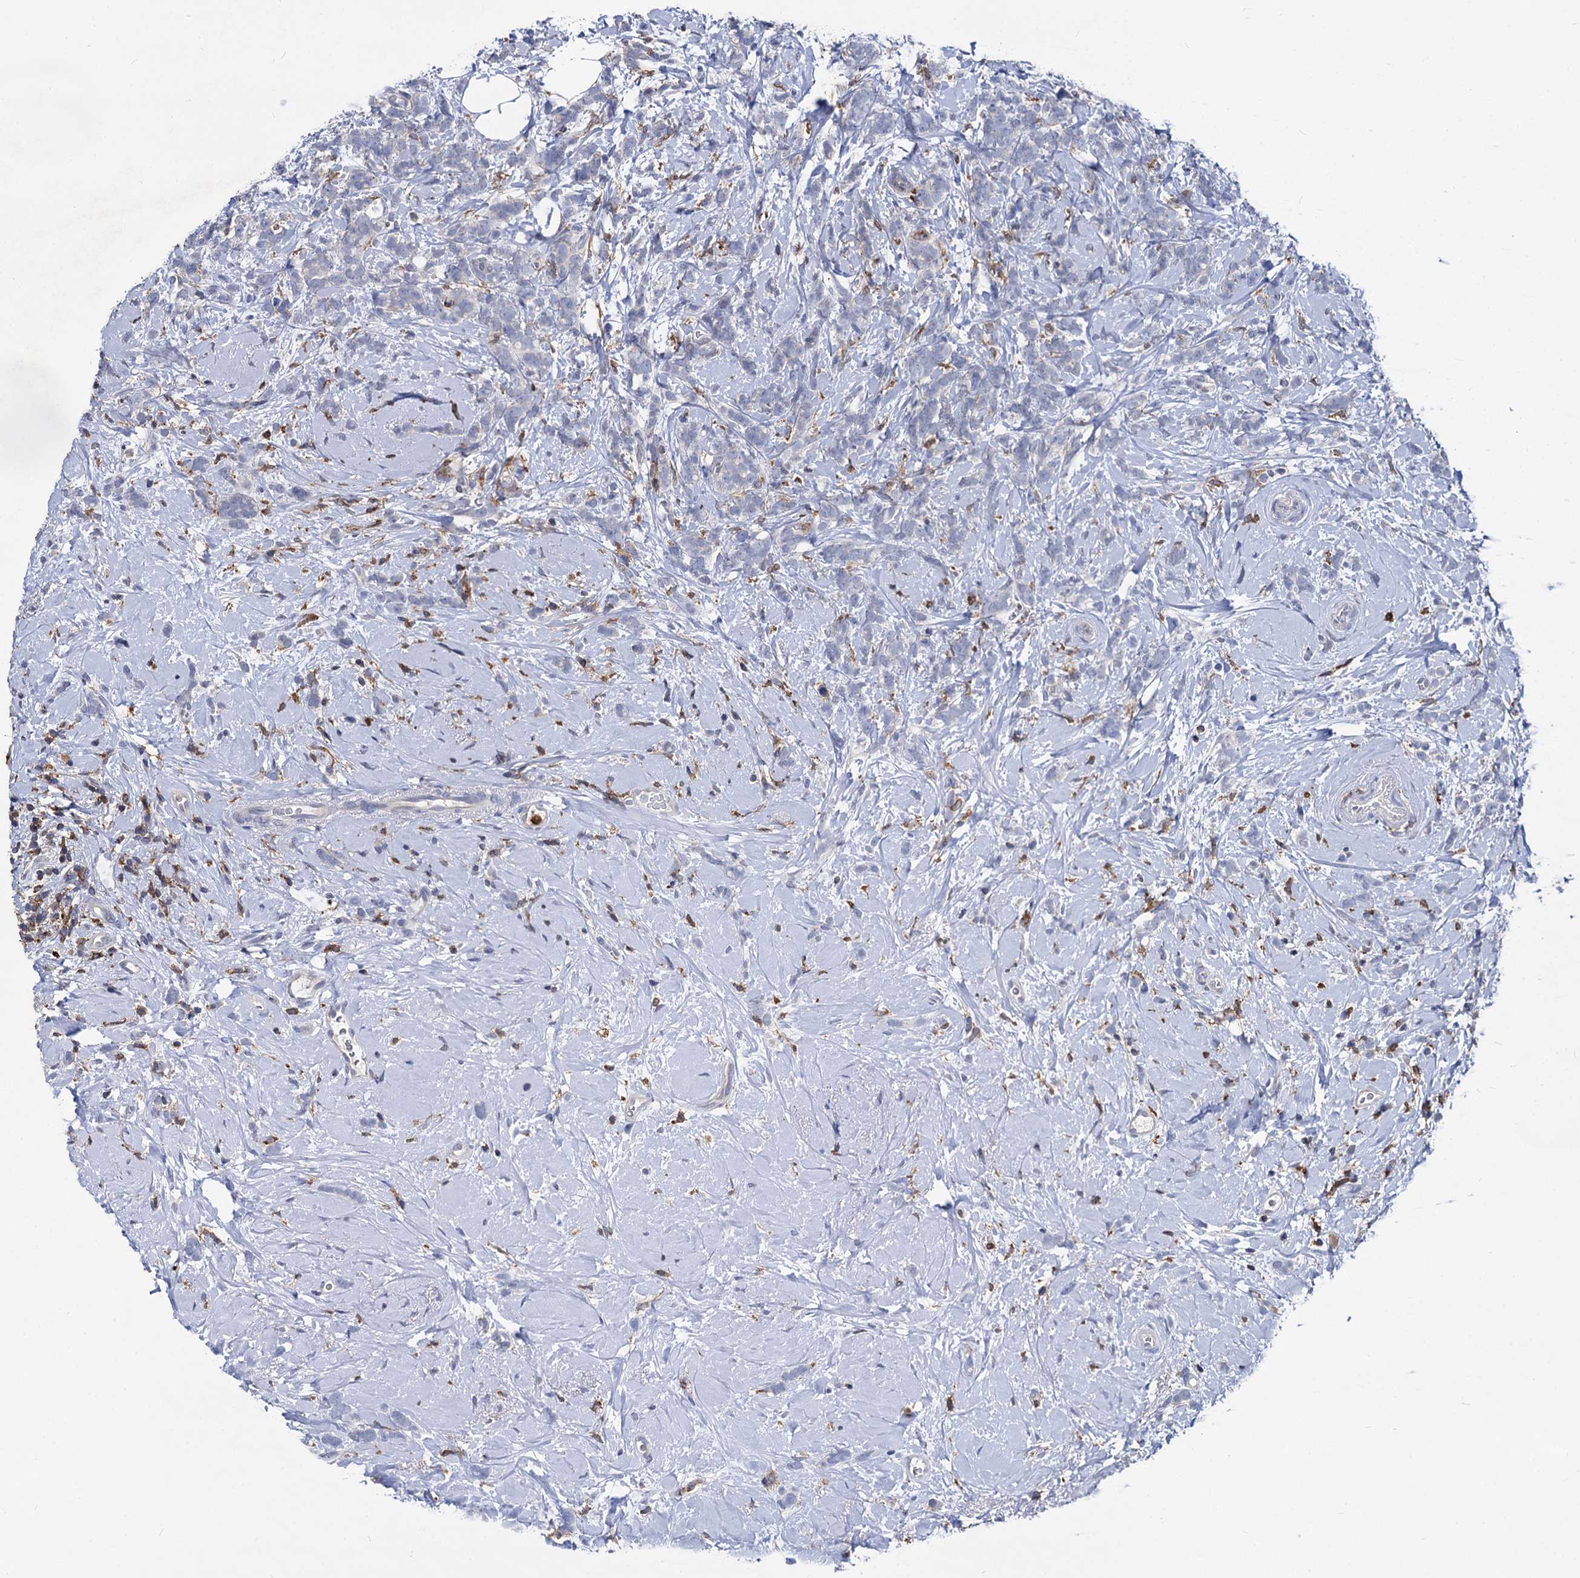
{"staining": {"intensity": "negative", "quantity": "none", "location": "none"}, "tissue": "breast cancer", "cell_type": "Tumor cells", "image_type": "cancer", "snomed": [{"axis": "morphology", "description": "Lobular carcinoma"}, {"axis": "topography", "description": "Breast"}], "caption": "IHC micrograph of neoplastic tissue: breast lobular carcinoma stained with DAB shows no significant protein positivity in tumor cells. (DAB (3,3'-diaminobenzidine) immunohistochemistry with hematoxylin counter stain).", "gene": "RHOG", "patient": {"sex": "female", "age": 58}}